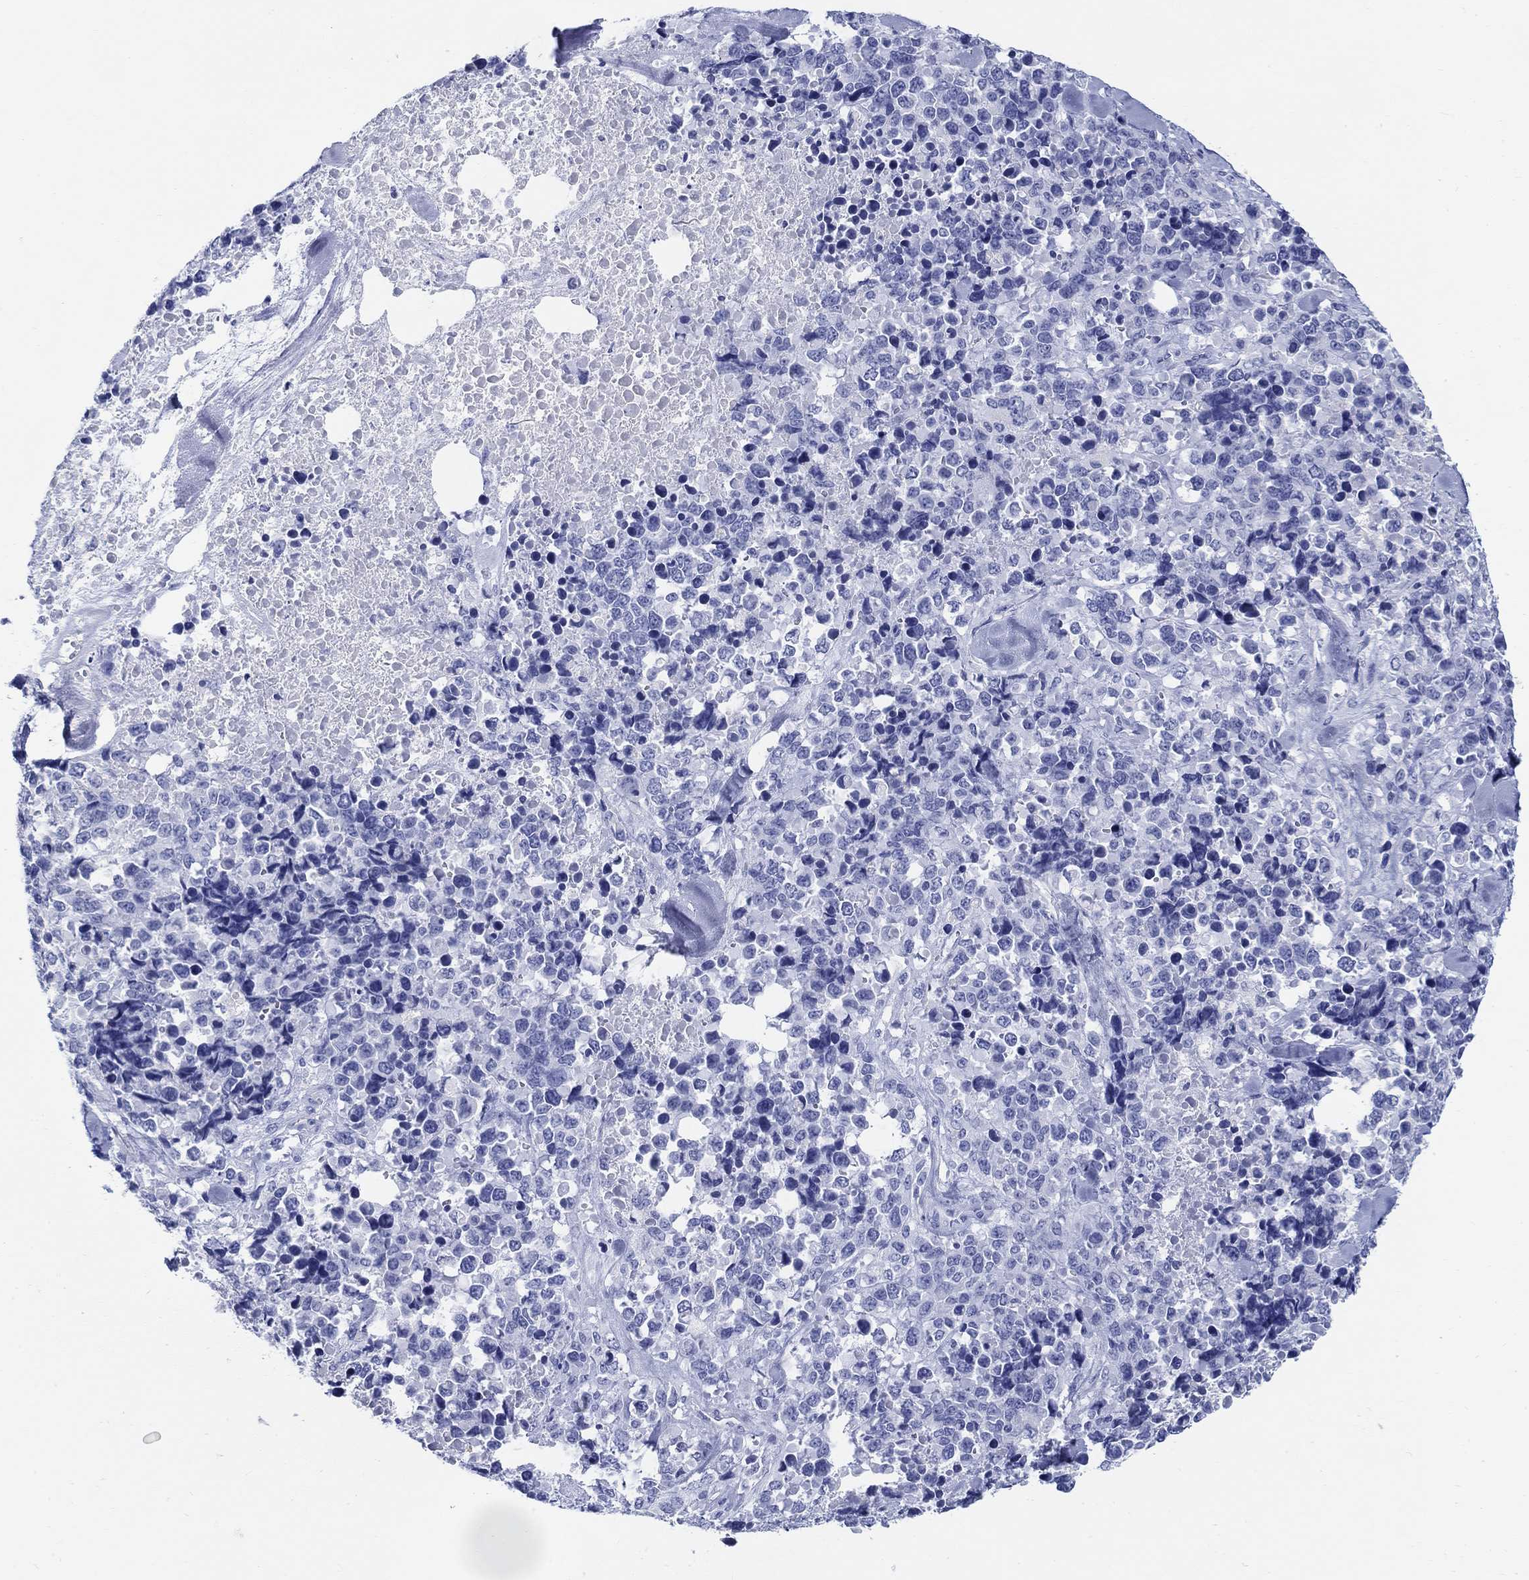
{"staining": {"intensity": "negative", "quantity": "none", "location": "none"}, "tissue": "melanoma", "cell_type": "Tumor cells", "image_type": "cancer", "snomed": [{"axis": "morphology", "description": "Malignant melanoma, Metastatic site"}, {"axis": "topography", "description": "Skin"}], "caption": "This is an immunohistochemistry photomicrograph of human melanoma. There is no staining in tumor cells.", "gene": "CRYGS", "patient": {"sex": "male", "age": 84}}